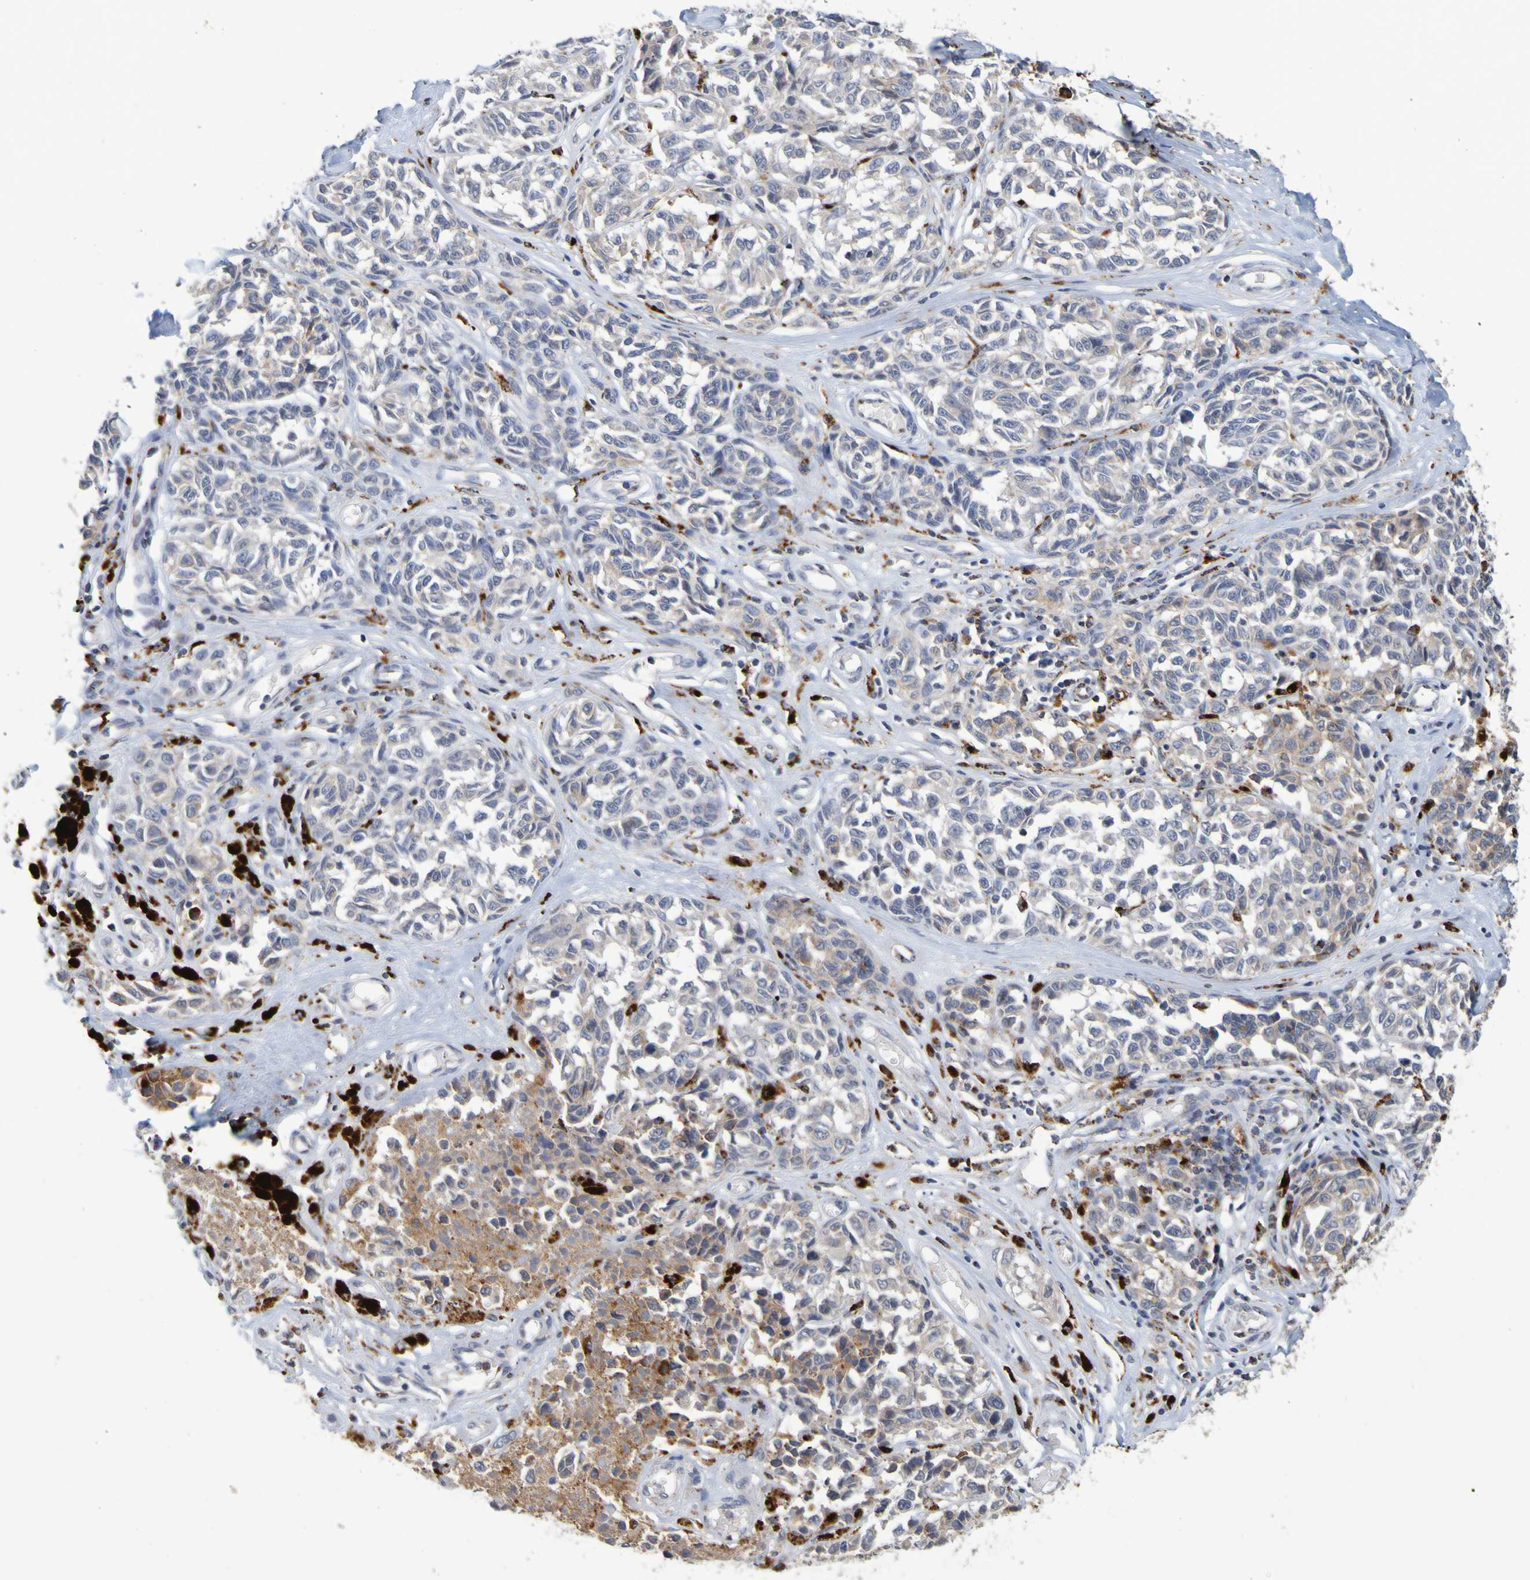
{"staining": {"intensity": "weak", "quantity": "25%-75%", "location": "cytoplasmic/membranous"}, "tissue": "melanoma", "cell_type": "Tumor cells", "image_type": "cancer", "snomed": [{"axis": "morphology", "description": "Malignant melanoma, NOS"}, {"axis": "topography", "description": "Skin"}], "caption": "There is low levels of weak cytoplasmic/membranous staining in tumor cells of melanoma, as demonstrated by immunohistochemical staining (brown color).", "gene": "TPH1", "patient": {"sex": "female", "age": 64}}